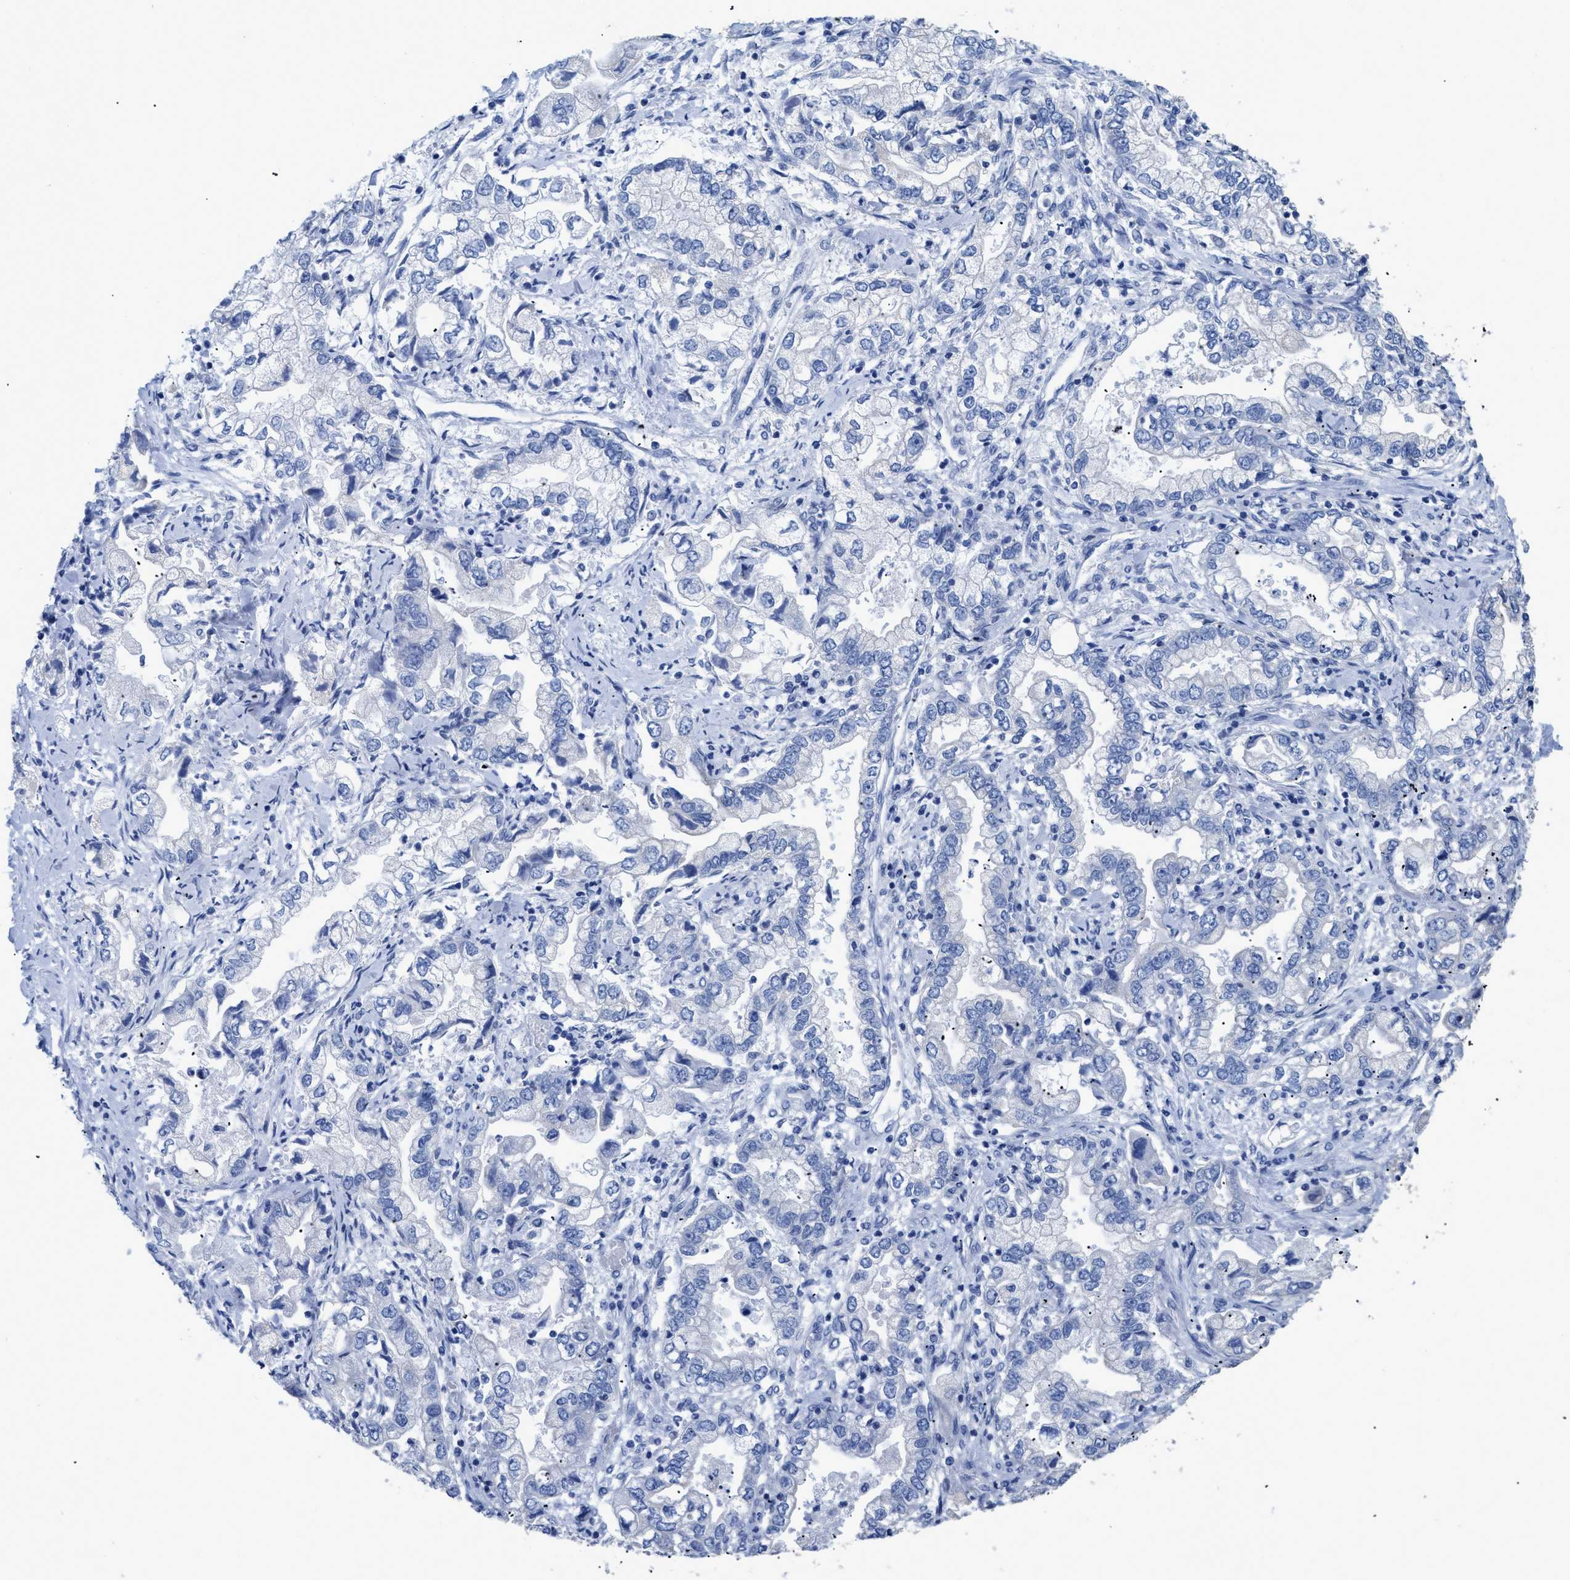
{"staining": {"intensity": "negative", "quantity": "none", "location": "none"}, "tissue": "stomach cancer", "cell_type": "Tumor cells", "image_type": "cancer", "snomed": [{"axis": "morphology", "description": "Normal tissue, NOS"}, {"axis": "morphology", "description": "Adenocarcinoma, NOS"}, {"axis": "topography", "description": "Stomach"}], "caption": "Stomach cancer (adenocarcinoma) was stained to show a protein in brown. There is no significant expression in tumor cells.", "gene": "DLC1", "patient": {"sex": "male", "age": 62}}